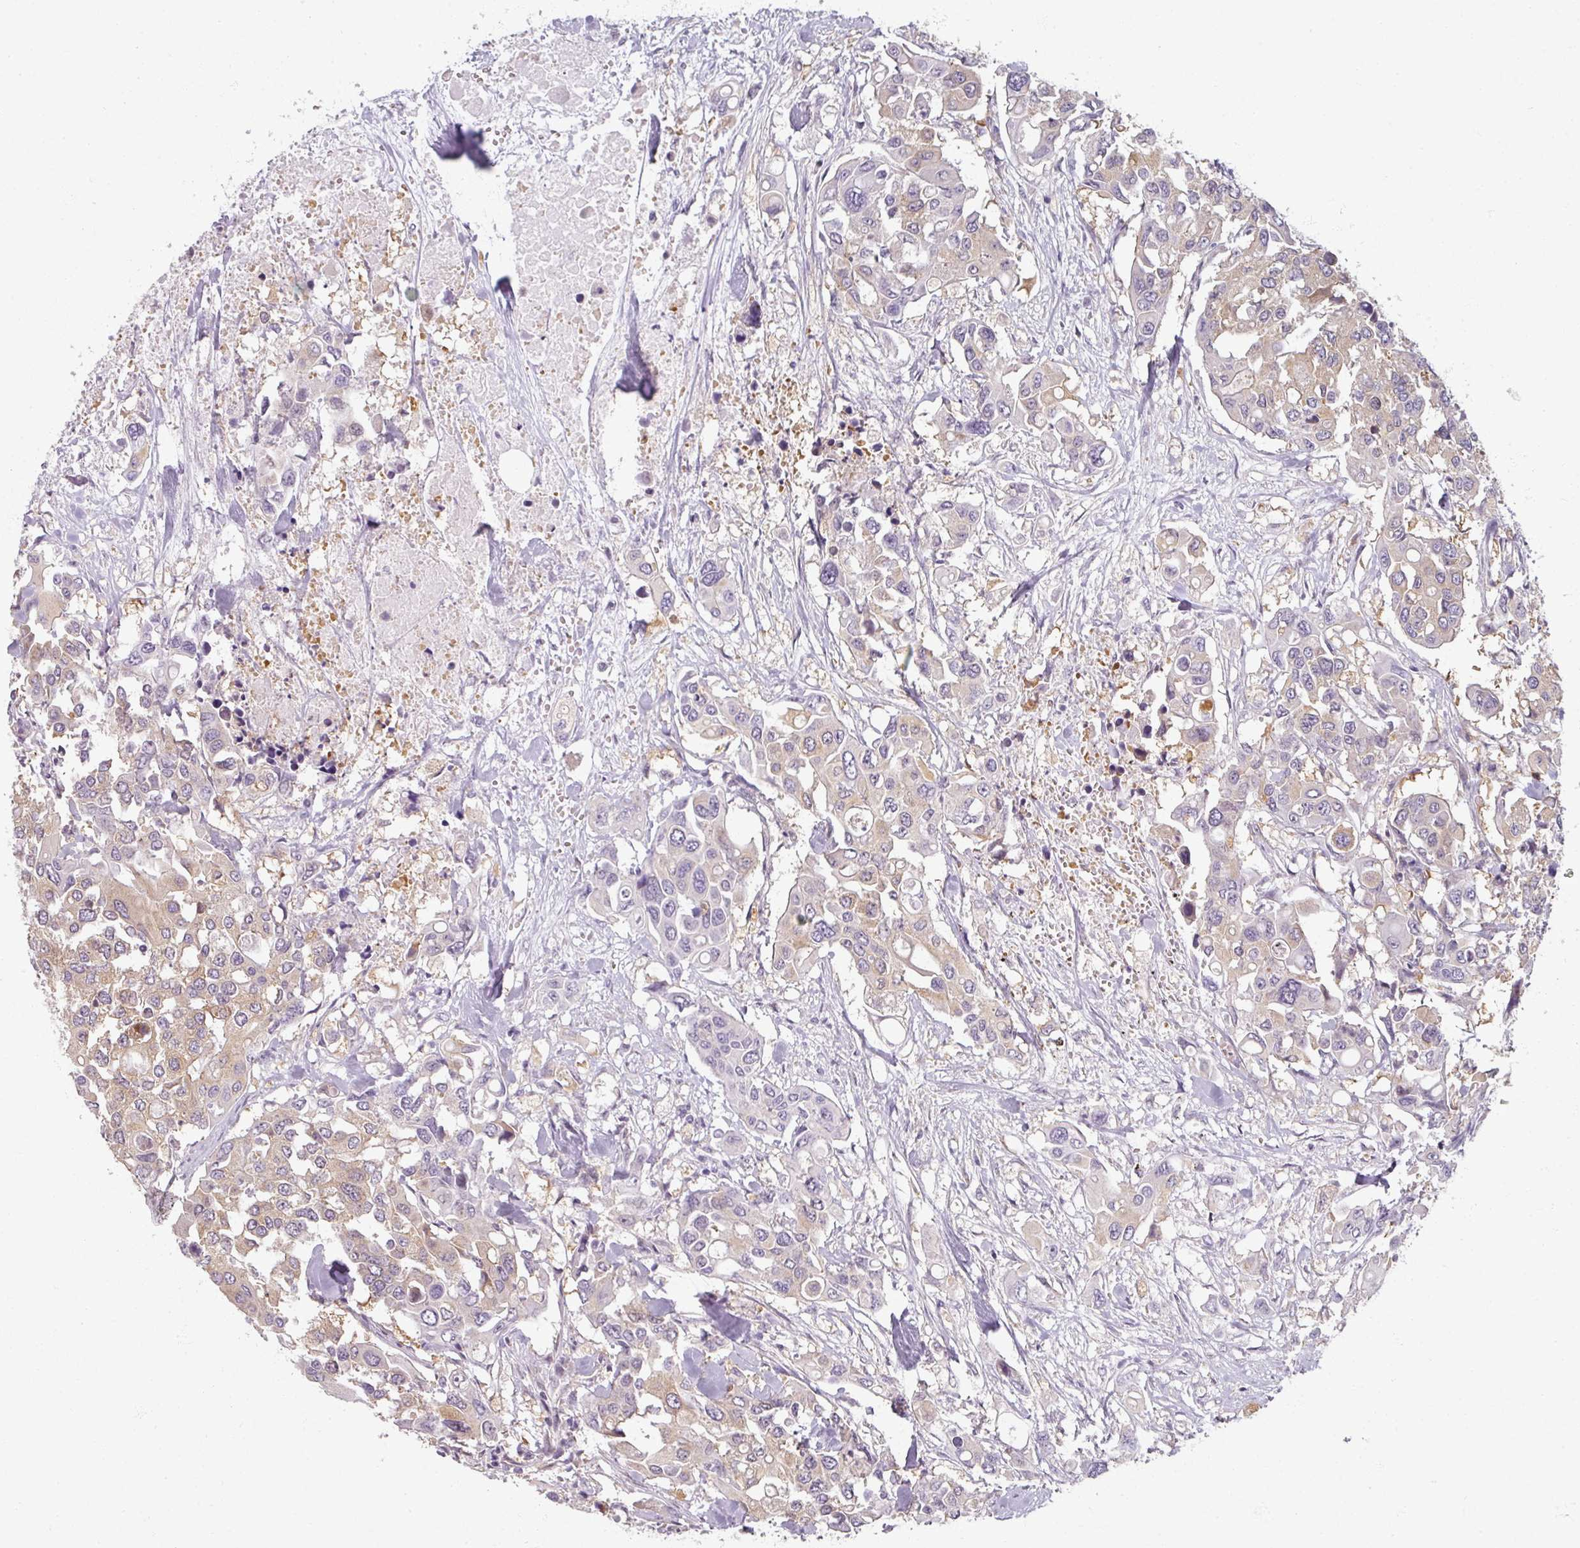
{"staining": {"intensity": "weak", "quantity": "<25%", "location": "cytoplasmic/membranous"}, "tissue": "colorectal cancer", "cell_type": "Tumor cells", "image_type": "cancer", "snomed": [{"axis": "morphology", "description": "Adenocarcinoma, NOS"}, {"axis": "topography", "description": "Colon"}], "caption": "A photomicrograph of human colorectal cancer (adenocarcinoma) is negative for staining in tumor cells.", "gene": "AGPAT4", "patient": {"sex": "male", "age": 77}}